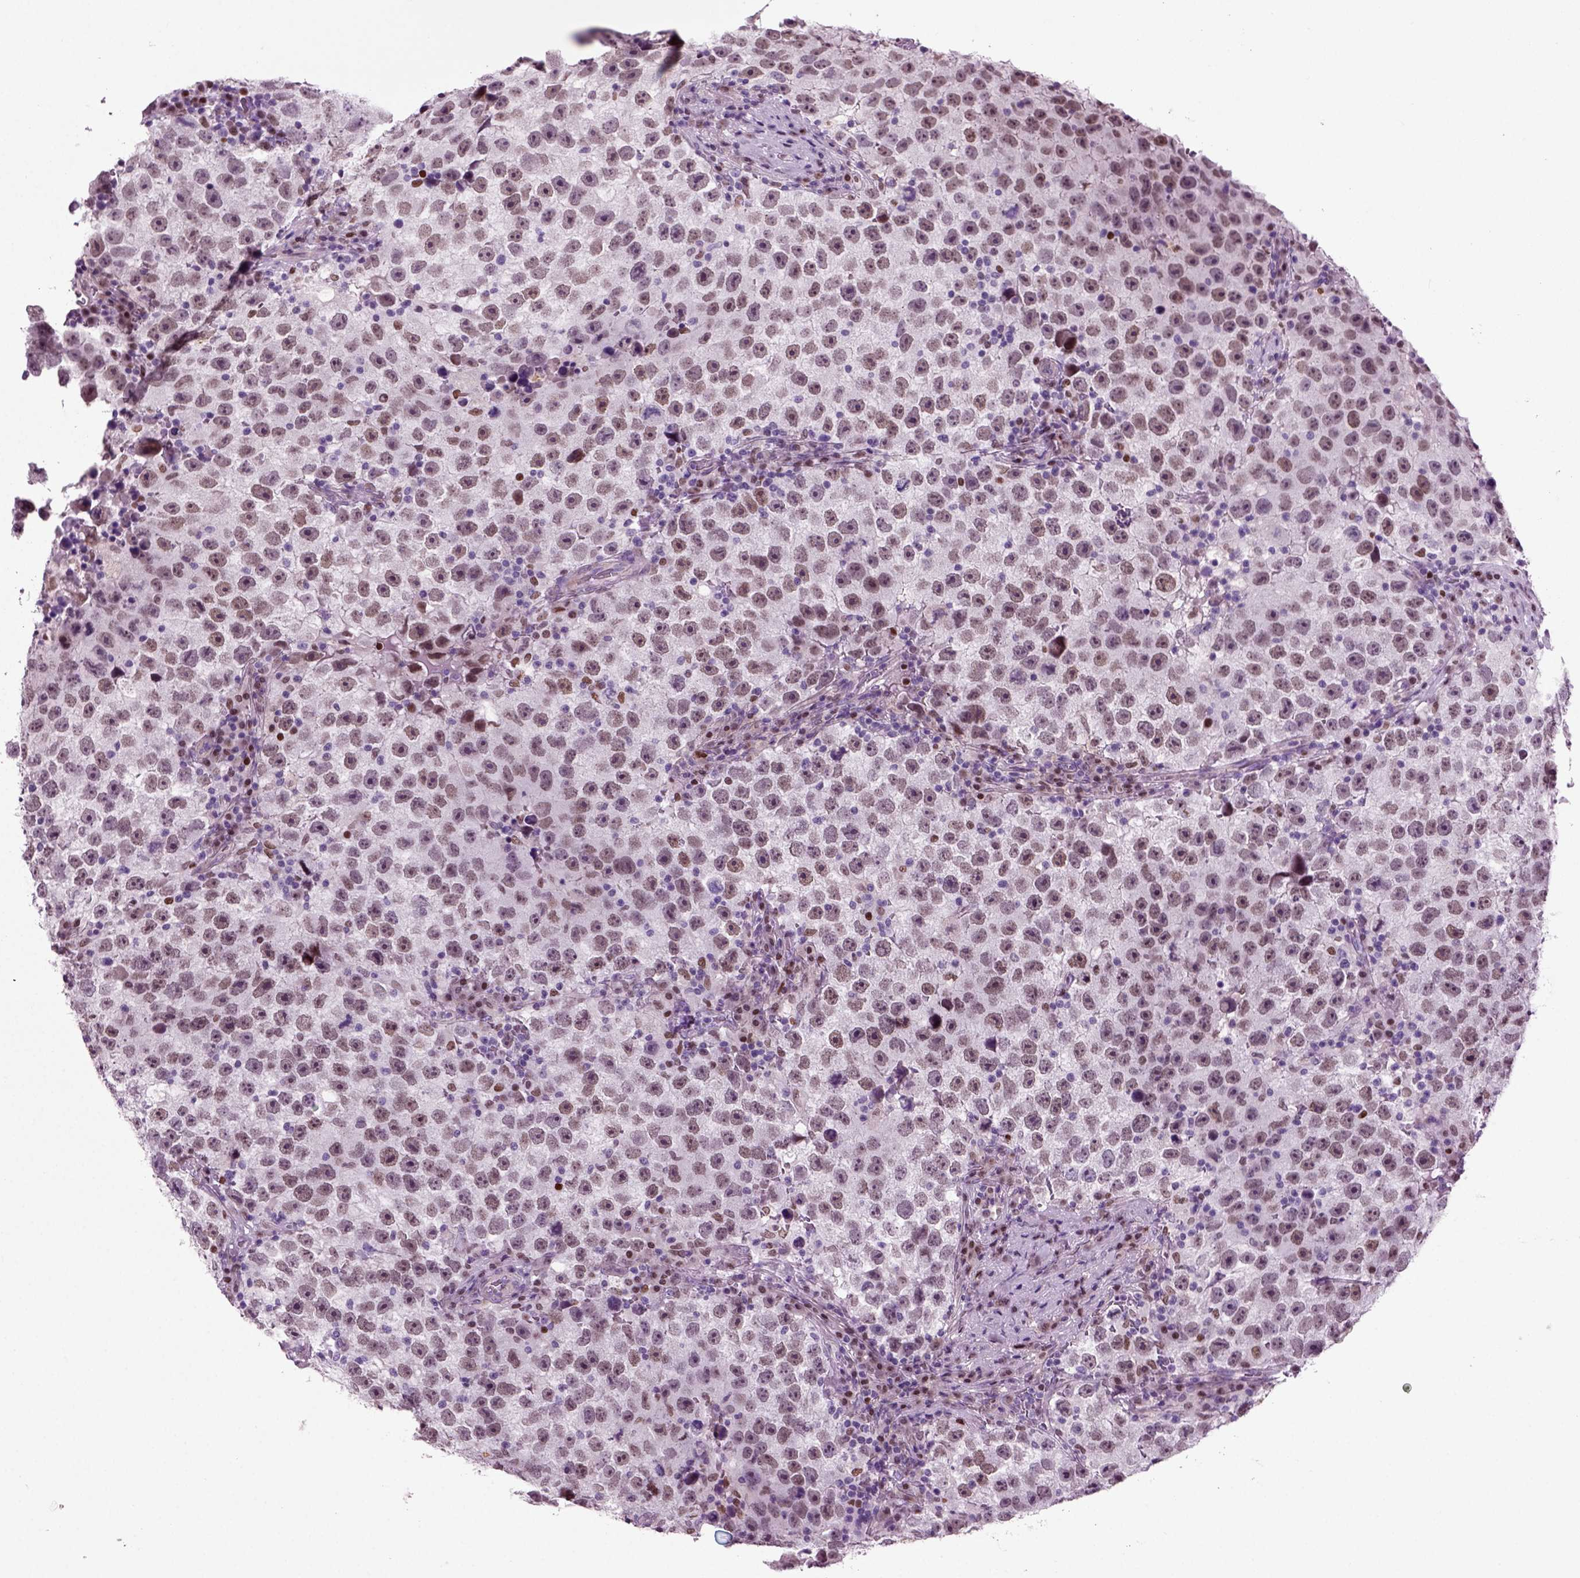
{"staining": {"intensity": "weak", "quantity": "25%-75%", "location": "nuclear"}, "tissue": "testis cancer", "cell_type": "Tumor cells", "image_type": "cancer", "snomed": [{"axis": "morphology", "description": "Normal tissue, NOS"}, {"axis": "morphology", "description": "Seminoma, NOS"}, {"axis": "topography", "description": "Testis"}], "caption": "This micrograph exhibits immunohistochemistry staining of human testis seminoma, with low weak nuclear expression in about 25%-75% of tumor cells.", "gene": "ARID3A", "patient": {"sex": "male", "age": 31}}